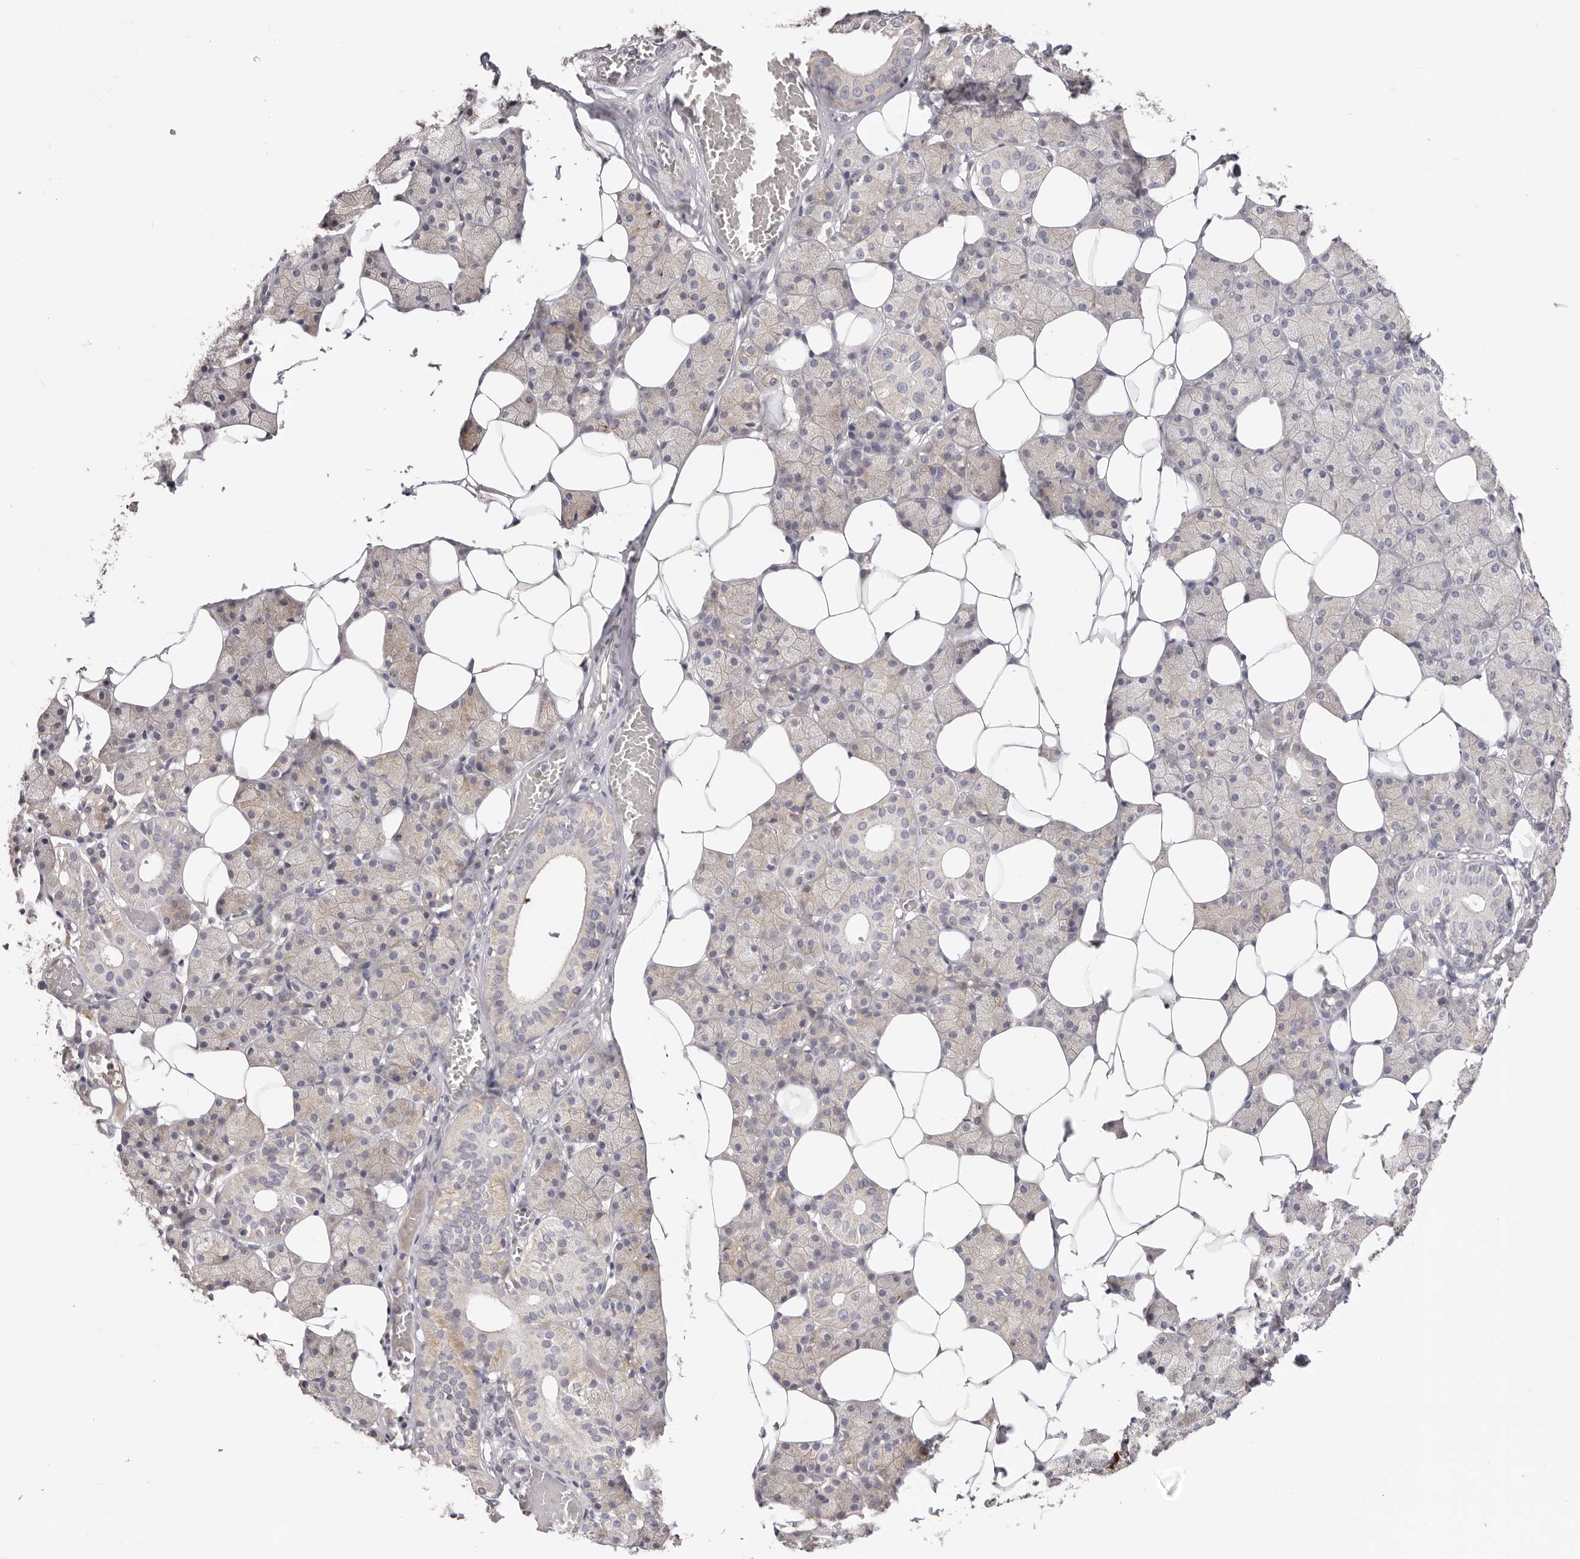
{"staining": {"intensity": "weak", "quantity": "<25%", "location": "cytoplasmic/membranous"}, "tissue": "salivary gland", "cell_type": "Glandular cells", "image_type": "normal", "snomed": [{"axis": "morphology", "description": "Normal tissue, NOS"}, {"axis": "topography", "description": "Salivary gland"}], "caption": "Immunohistochemistry (IHC) histopathology image of benign salivary gland: human salivary gland stained with DAB (3,3'-diaminobenzidine) exhibits no significant protein positivity in glandular cells. (Brightfield microscopy of DAB (3,3'-diaminobenzidine) IHC at high magnification).", "gene": "CCDC190", "patient": {"sex": "female", "age": 33}}